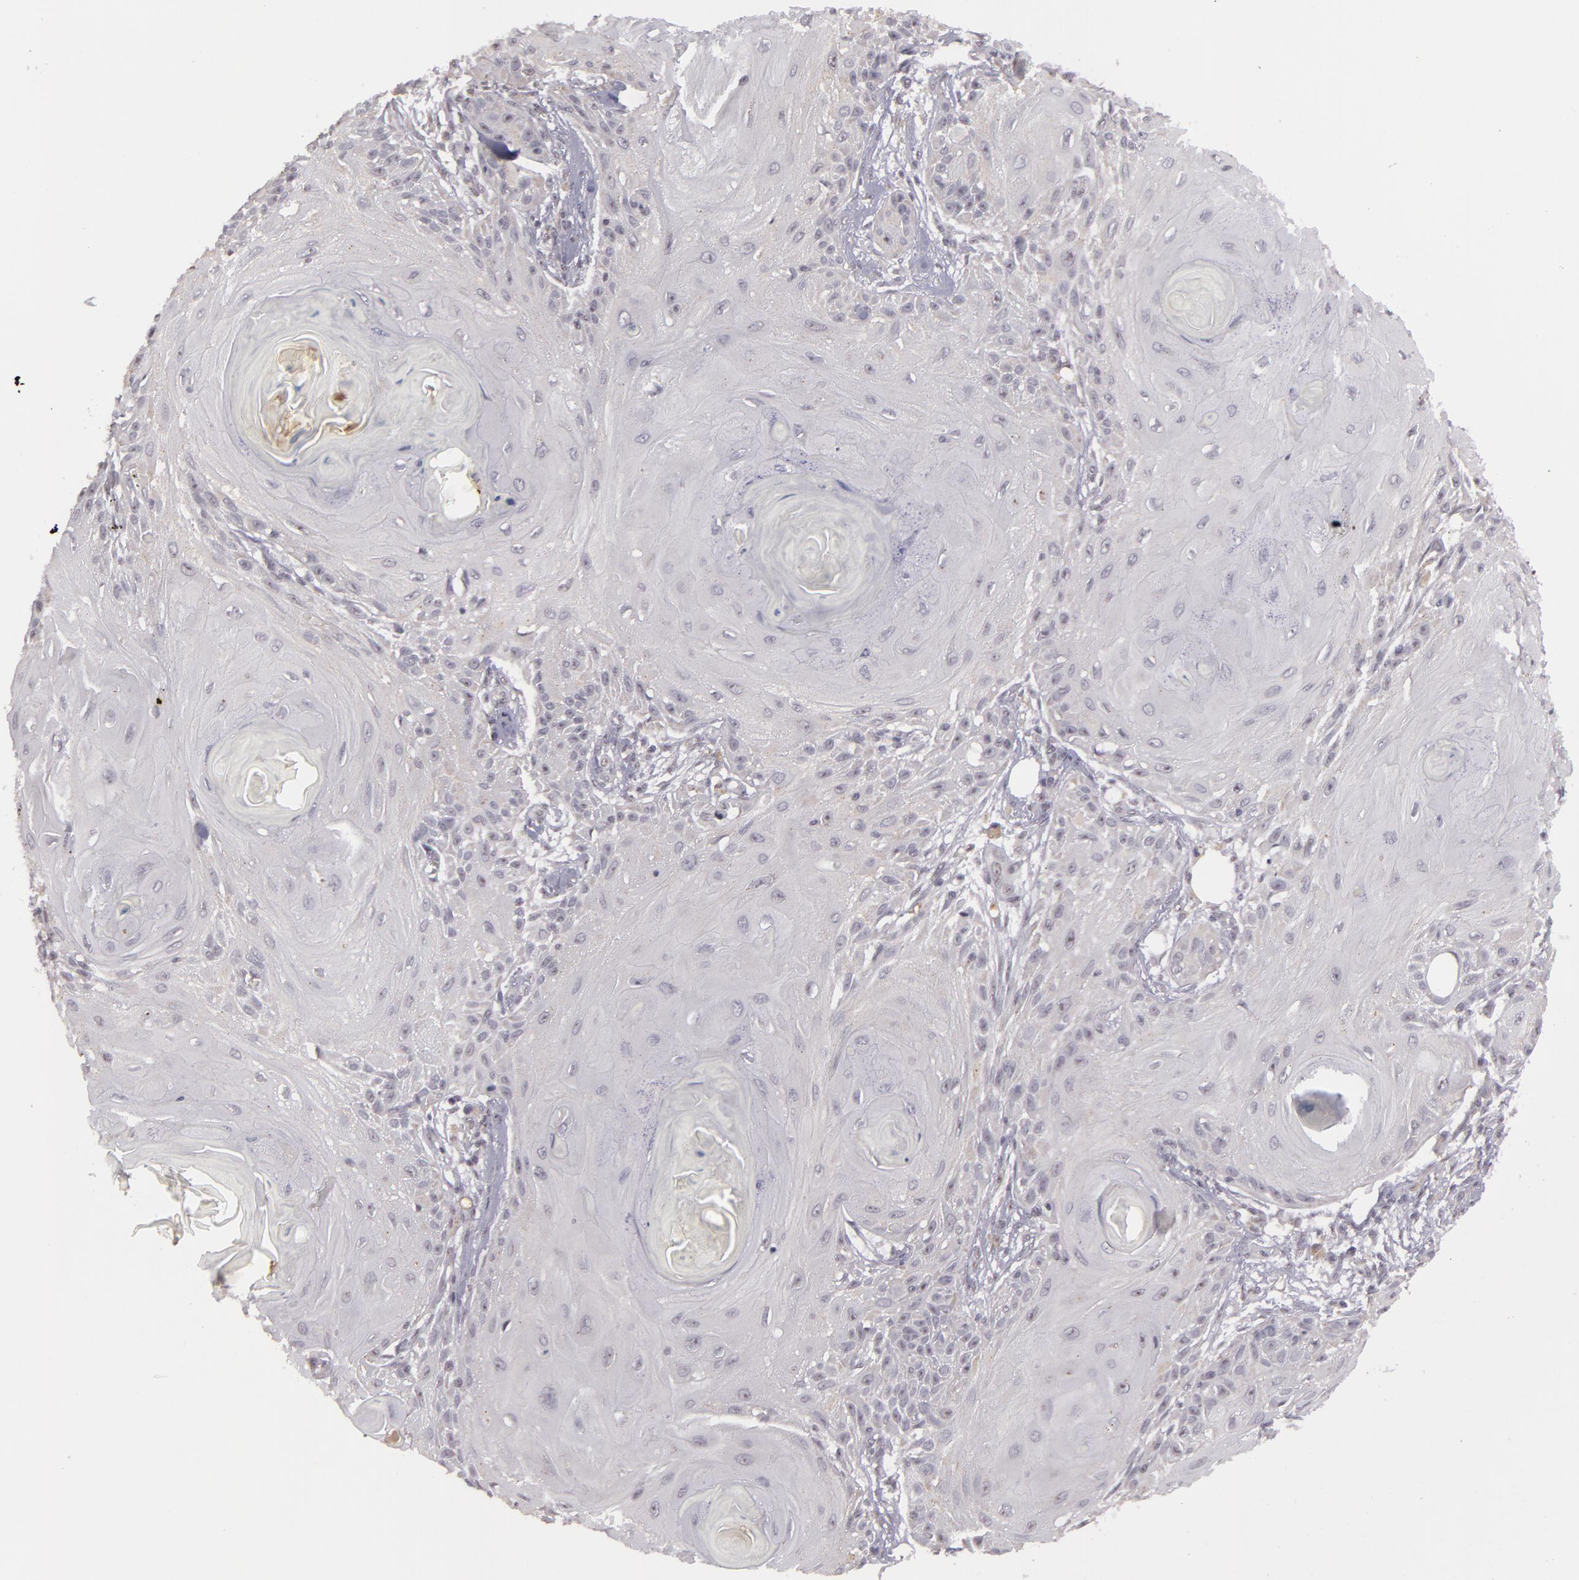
{"staining": {"intensity": "negative", "quantity": "none", "location": "none"}, "tissue": "skin cancer", "cell_type": "Tumor cells", "image_type": "cancer", "snomed": [{"axis": "morphology", "description": "Squamous cell carcinoma, NOS"}, {"axis": "topography", "description": "Skin"}], "caption": "Micrograph shows no protein staining in tumor cells of skin cancer tissue.", "gene": "RRP7A", "patient": {"sex": "female", "age": 88}}